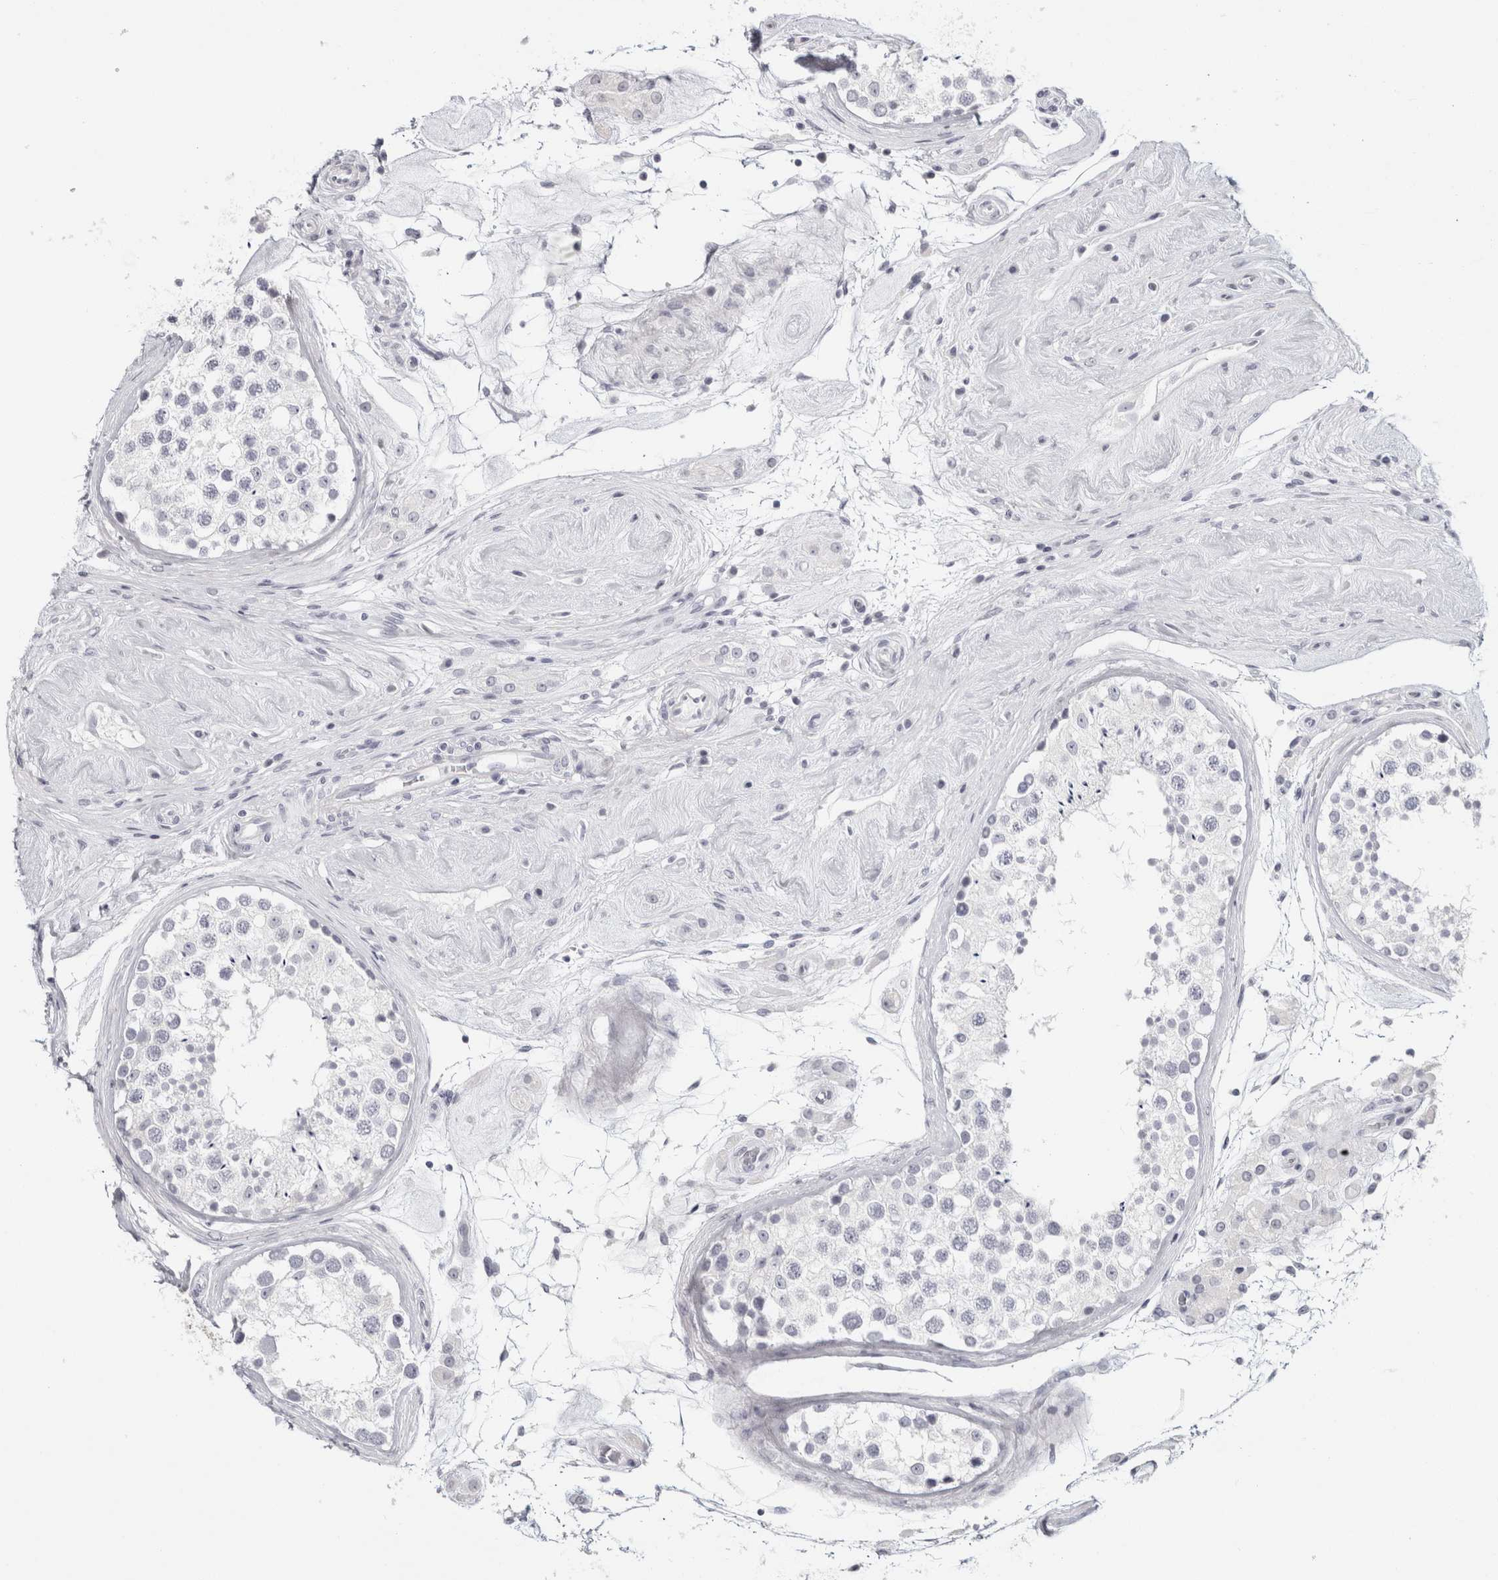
{"staining": {"intensity": "negative", "quantity": "none", "location": "none"}, "tissue": "testis", "cell_type": "Cells in seminiferous ducts", "image_type": "normal", "snomed": [{"axis": "morphology", "description": "Normal tissue, NOS"}, {"axis": "topography", "description": "Testis"}], "caption": "Immunohistochemistry (IHC) histopathology image of unremarkable human testis stained for a protein (brown), which reveals no positivity in cells in seminiferous ducts.", "gene": "RPH3AL", "patient": {"sex": "male", "age": 46}}